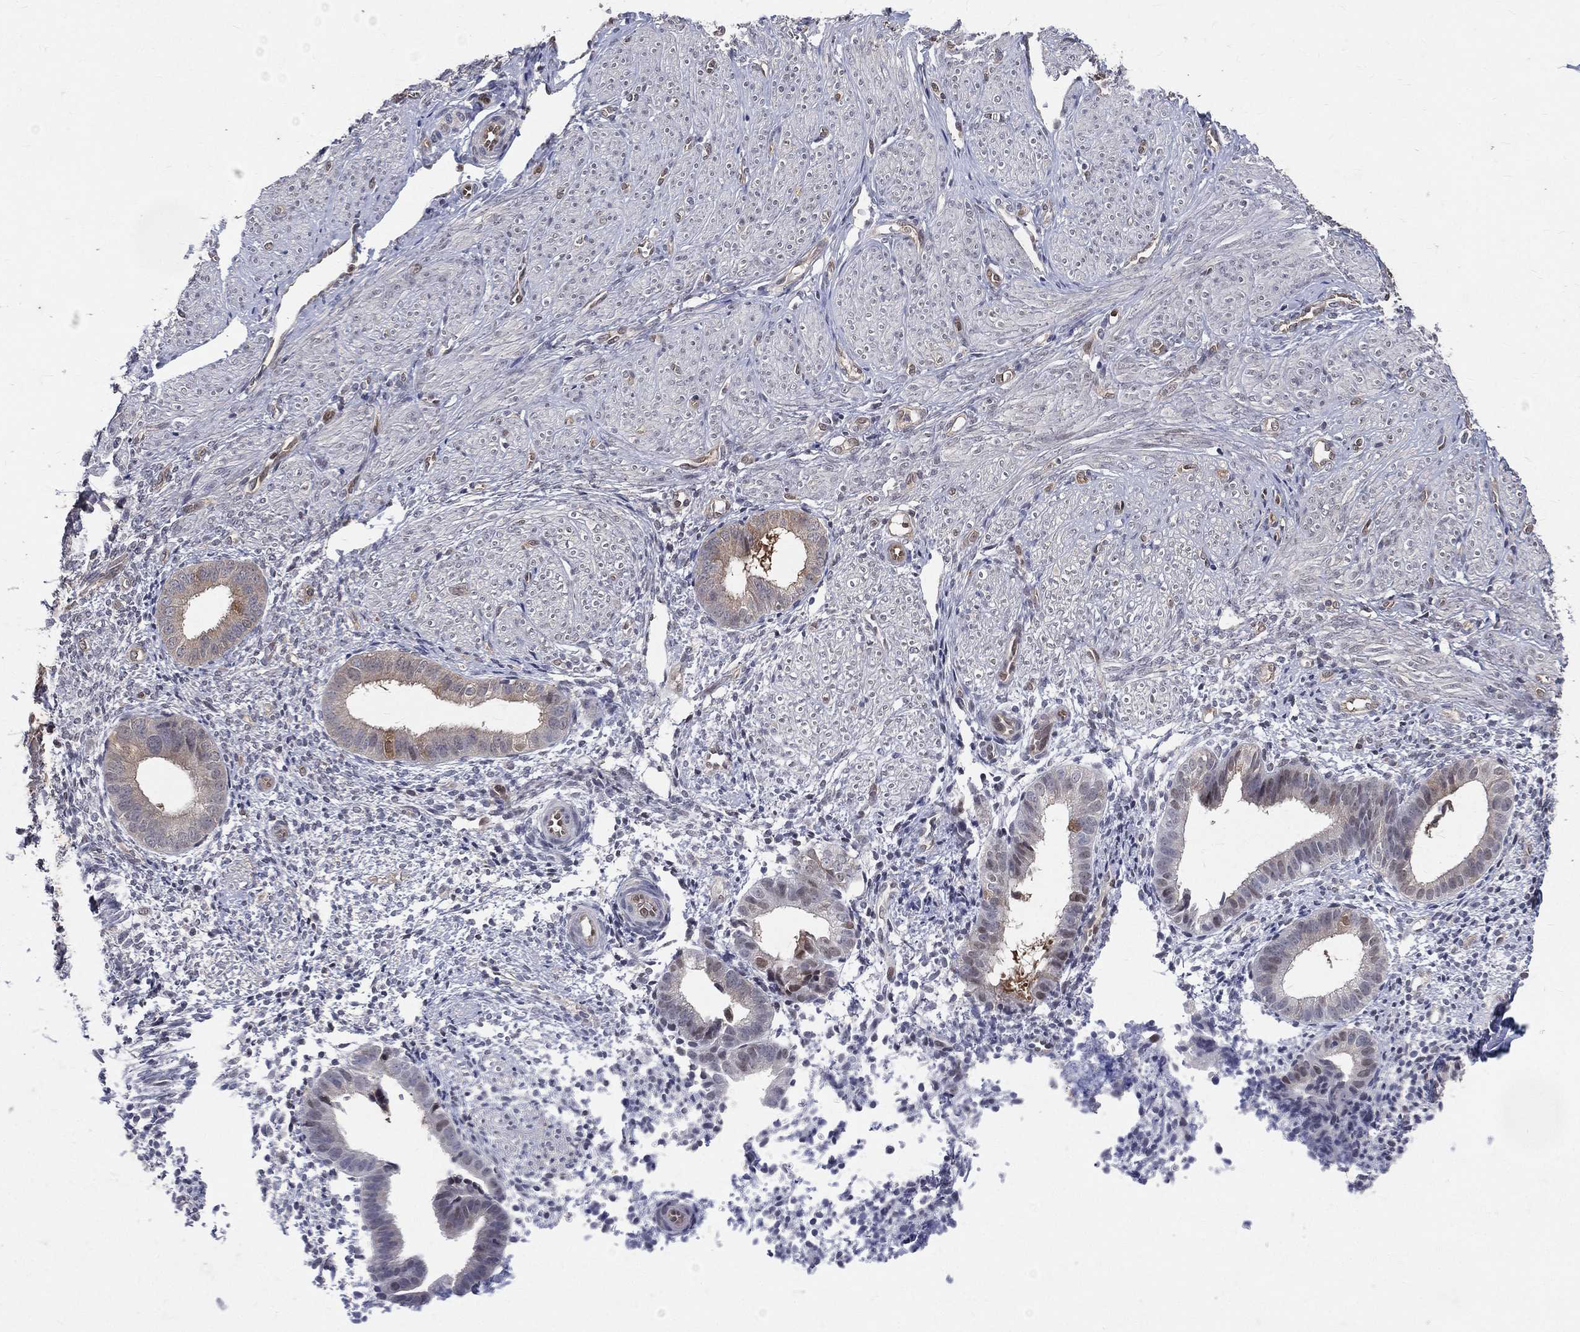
{"staining": {"intensity": "negative", "quantity": "none", "location": "none"}, "tissue": "endometrium", "cell_type": "Cells in endometrial stroma", "image_type": "normal", "snomed": [{"axis": "morphology", "description": "Normal tissue, NOS"}, {"axis": "topography", "description": "Endometrium"}], "caption": "Immunohistochemical staining of unremarkable human endometrium demonstrates no significant staining in cells in endometrial stroma. (Immunohistochemistry, brightfield microscopy, high magnification).", "gene": "GMPR2", "patient": {"sex": "female", "age": 47}}